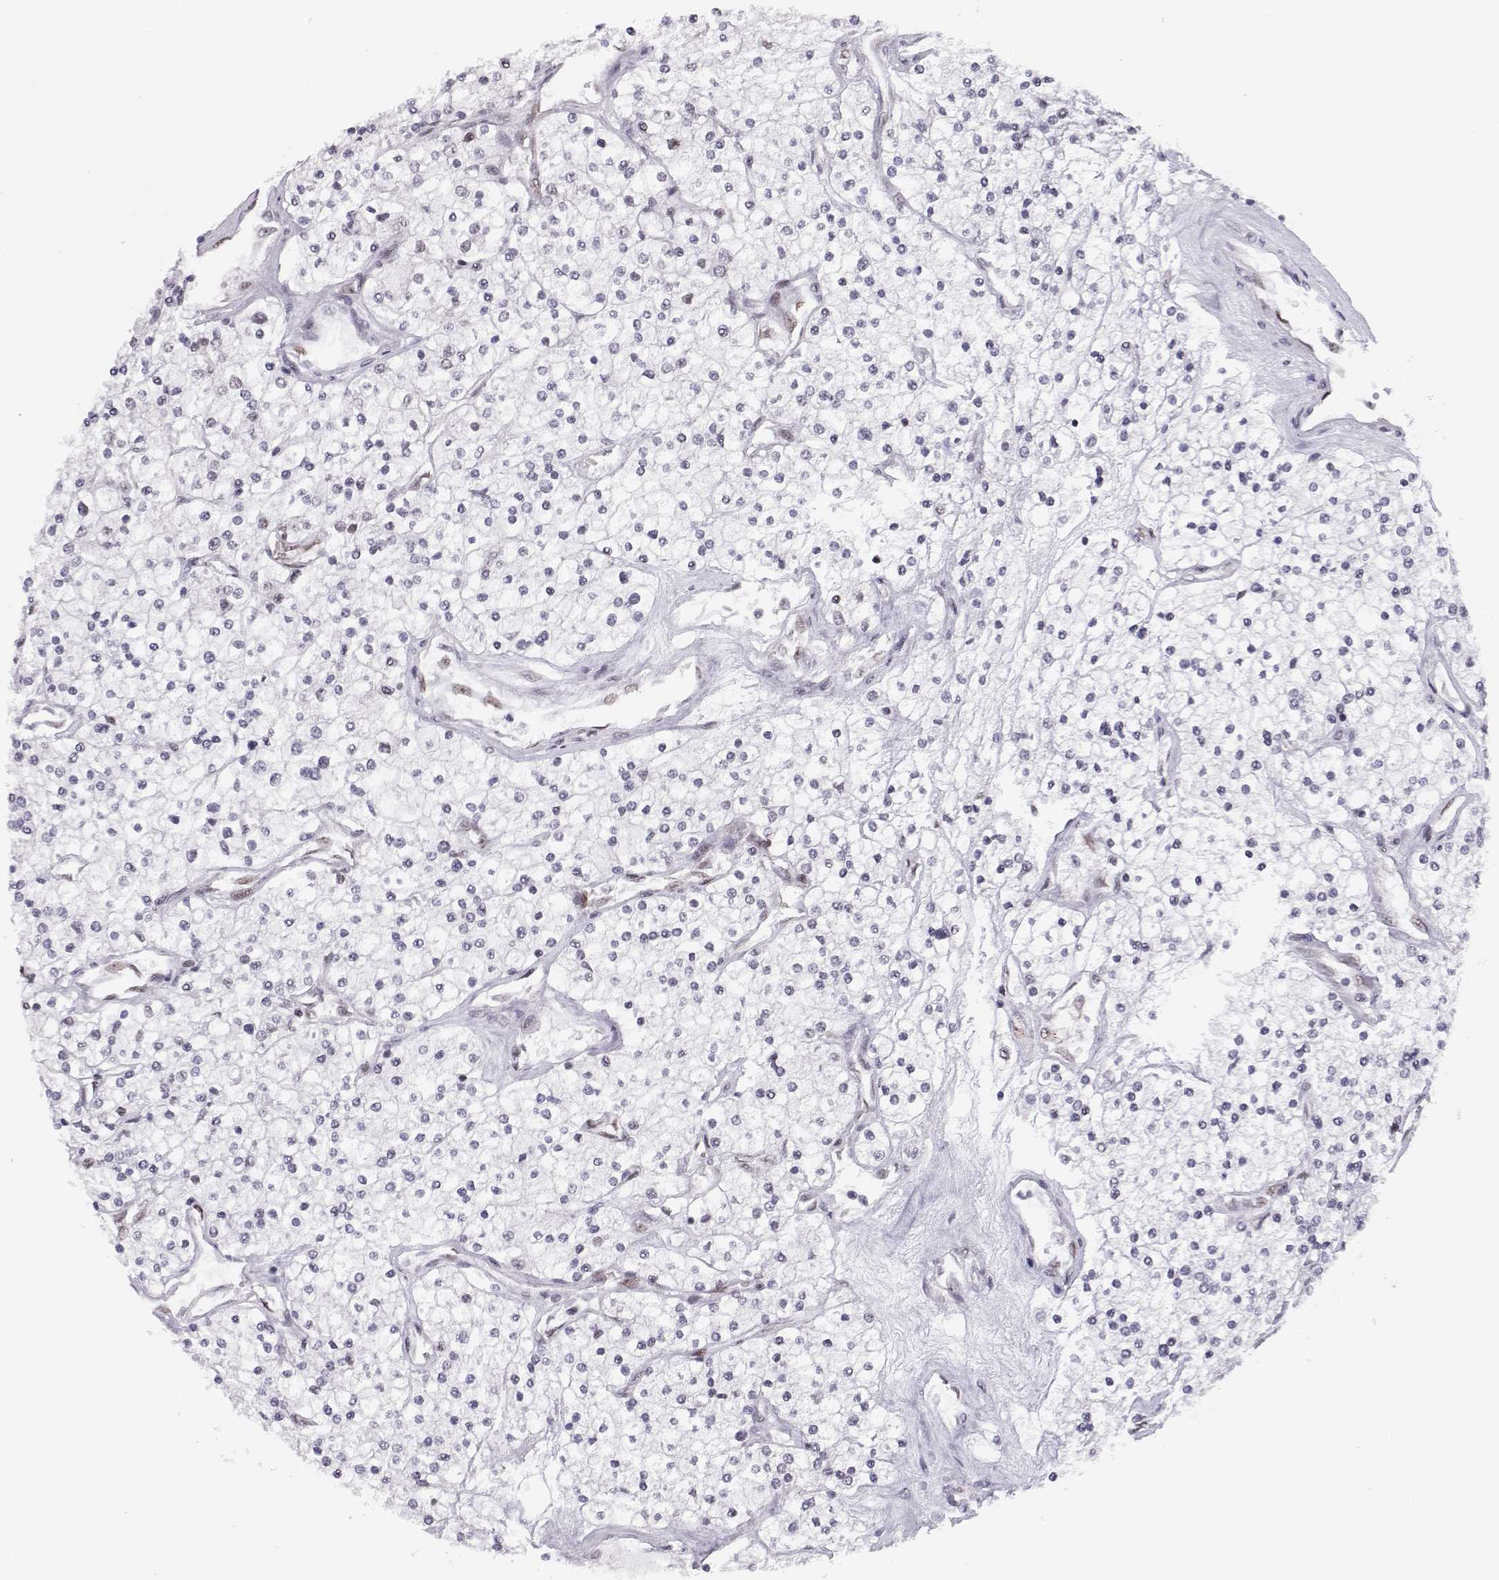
{"staining": {"intensity": "negative", "quantity": "none", "location": "none"}, "tissue": "renal cancer", "cell_type": "Tumor cells", "image_type": "cancer", "snomed": [{"axis": "morphology", "description": "Adenocarcinoma, NOS"}, {"axis": "topography", "description": "Kidney"}], "caption": "High power microscopy photomicrograph of an immunohistochemistry histopathology image of renal cancer (adenocarcinoma), revealing no significant expression in tumor cells.", "gene": "SIX6", "patient": {"sex": "male", "age": 80}}